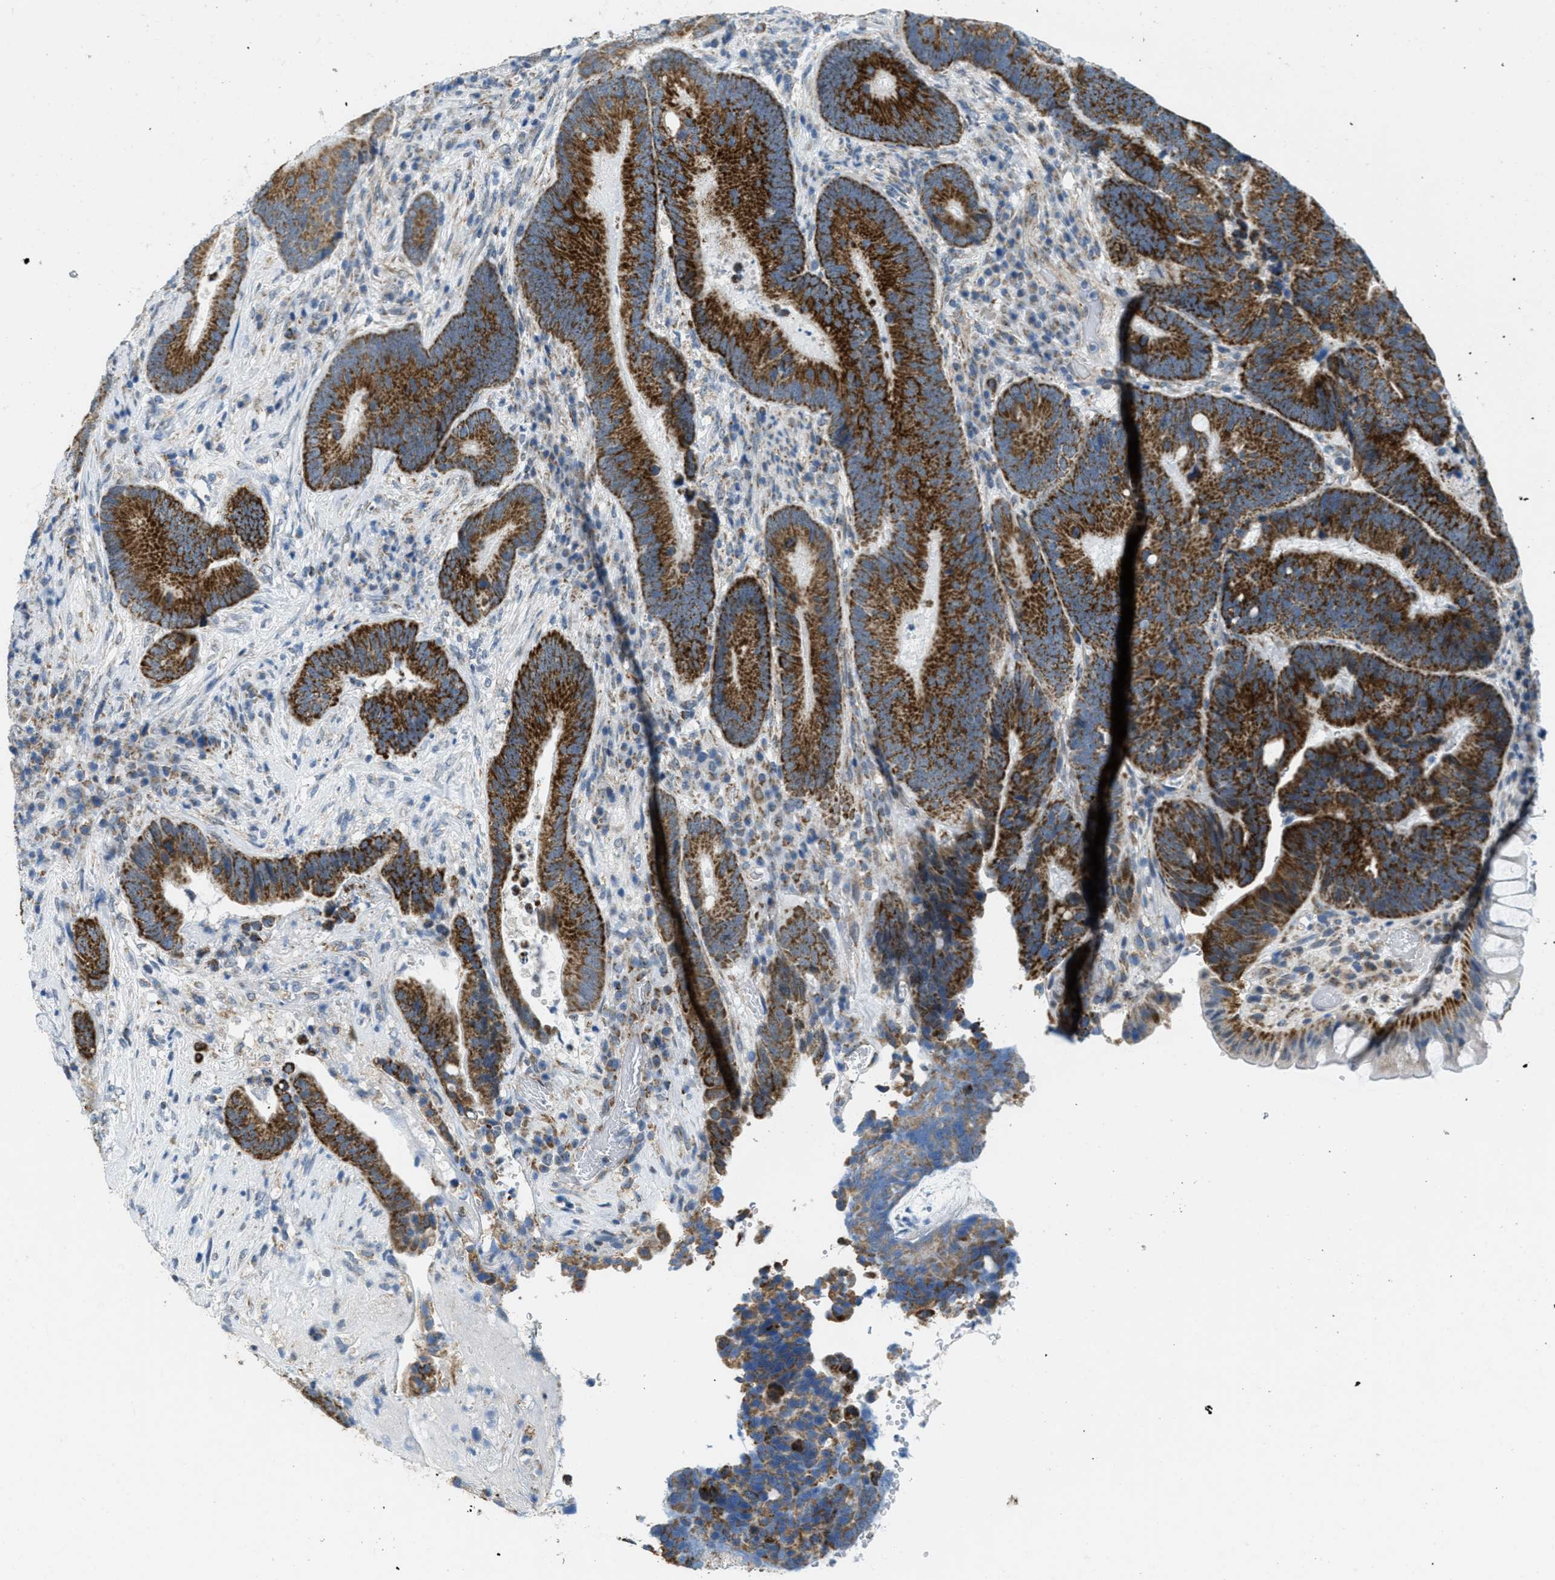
{"staining": {"intensity": "strong", "quantity": ">75%", "location": "cytoplasmic/membranous"}, "tissue": "colorectal cancer", "cell_type": "Tumor cells", "image_type": "cancer", "snomed": [{"axis": "morphology", "description": "Adenocarcinoma, NOS"}, {"axis": "topography", "description": "Rectum"}], "caption": "Human colorectal cancer (adenocarcinoma) stained with a brown dye displays strong cytoplasmic/membranous positive expression in approximately >75% of tumor cells.", "gene": "TOMM70", "patient": {"sex": "female", "age": 89}}